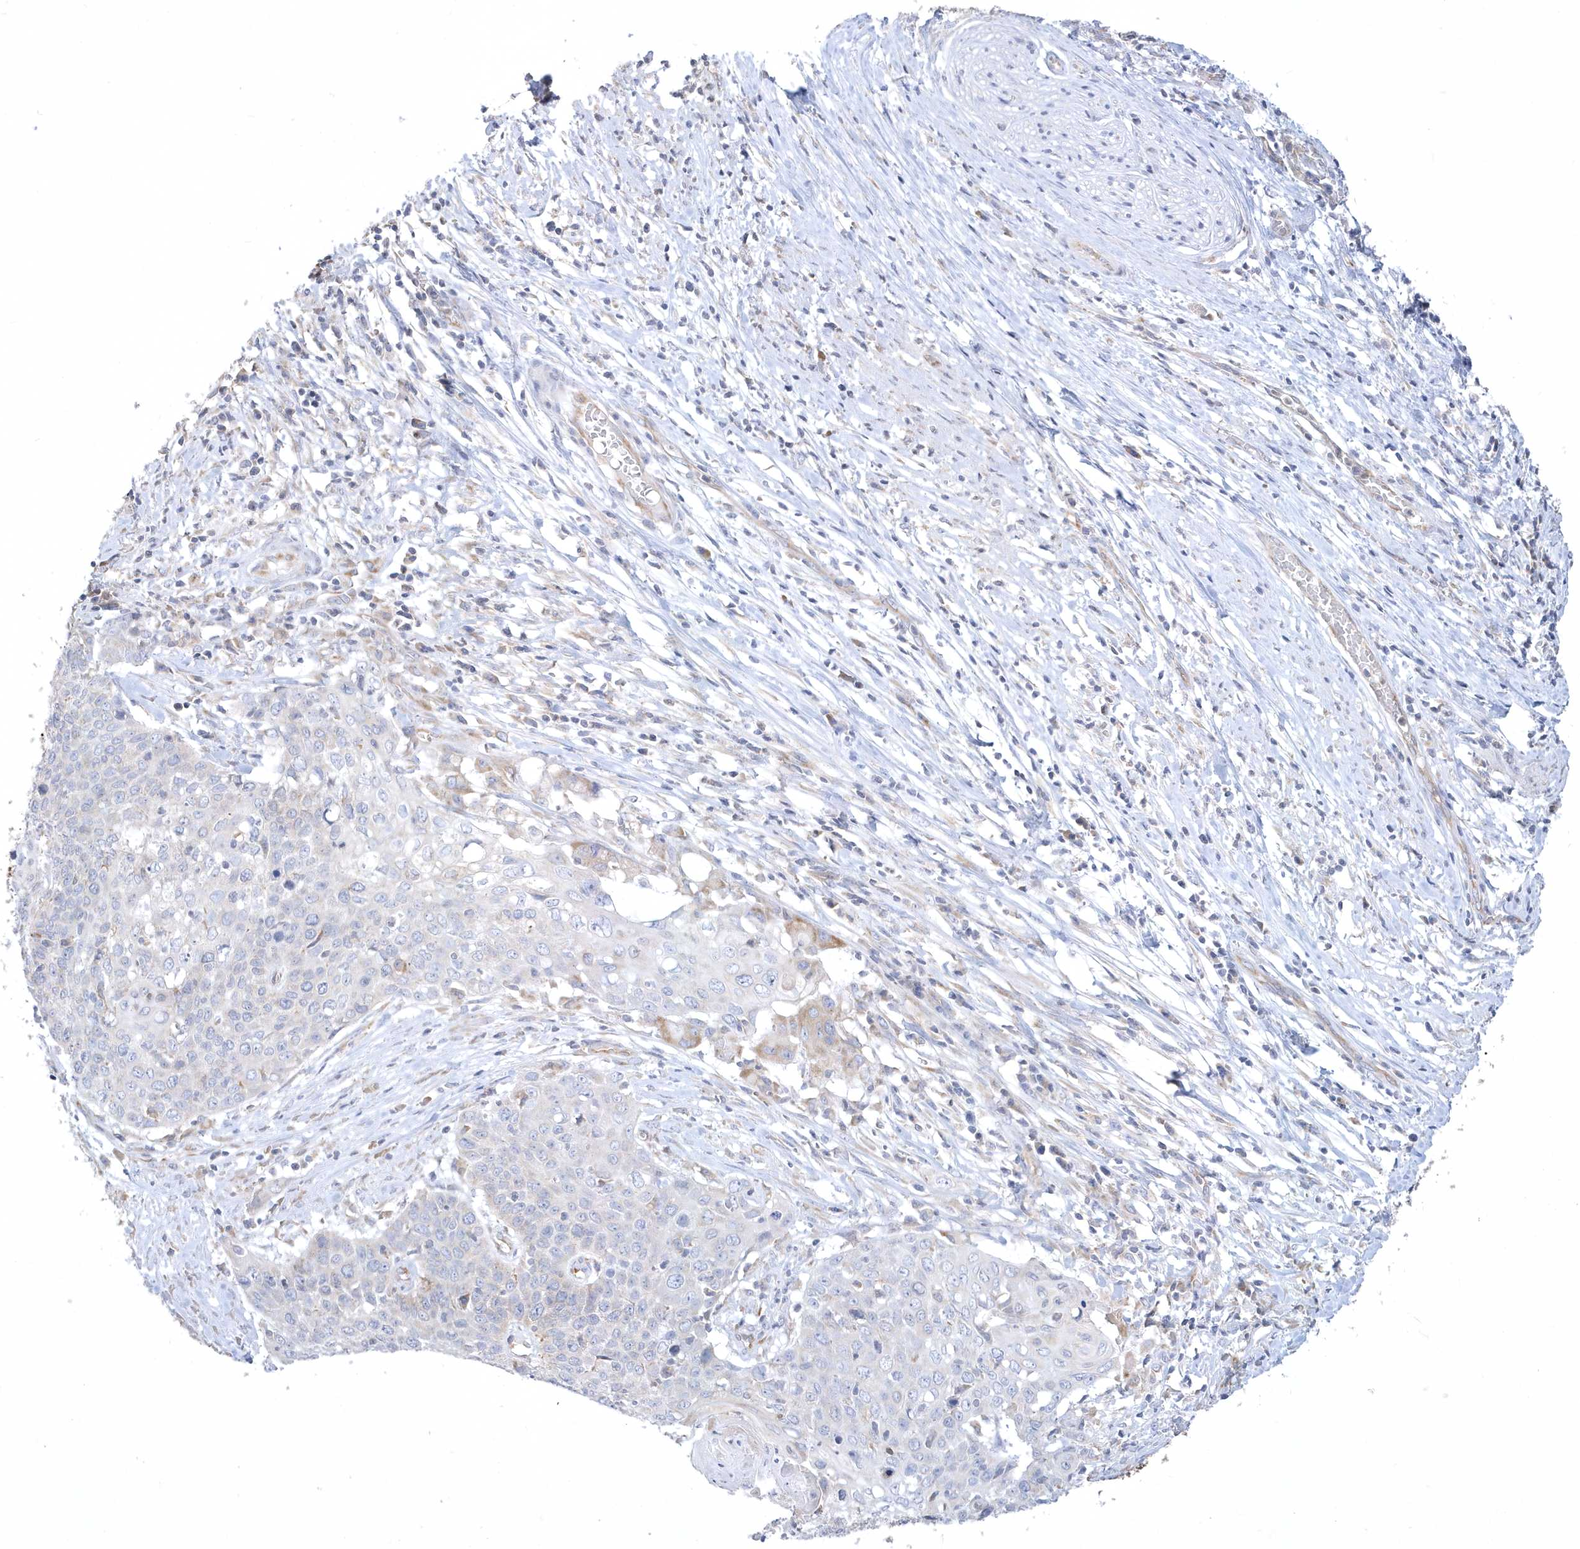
{"staining": {"intensity": "negative", "quantity": "none", "location": "none"}, "tissue": "cervical cancer", "cell_type": "Tumor cells", "image_type": "cancer", "snomed": [{"axis": "morphology", "description": "Squamous cell carcinoma, NOS"}, {"axis": "topography", "description": "Cervix"}], "caption": "High power microscopy micrograph of an IHC image of cervical squamous cell carcinoma, revealing no significant positivity in tumor cells.", "gene": "DGAT1", "patient": {"sex": "female", "age": 39}}